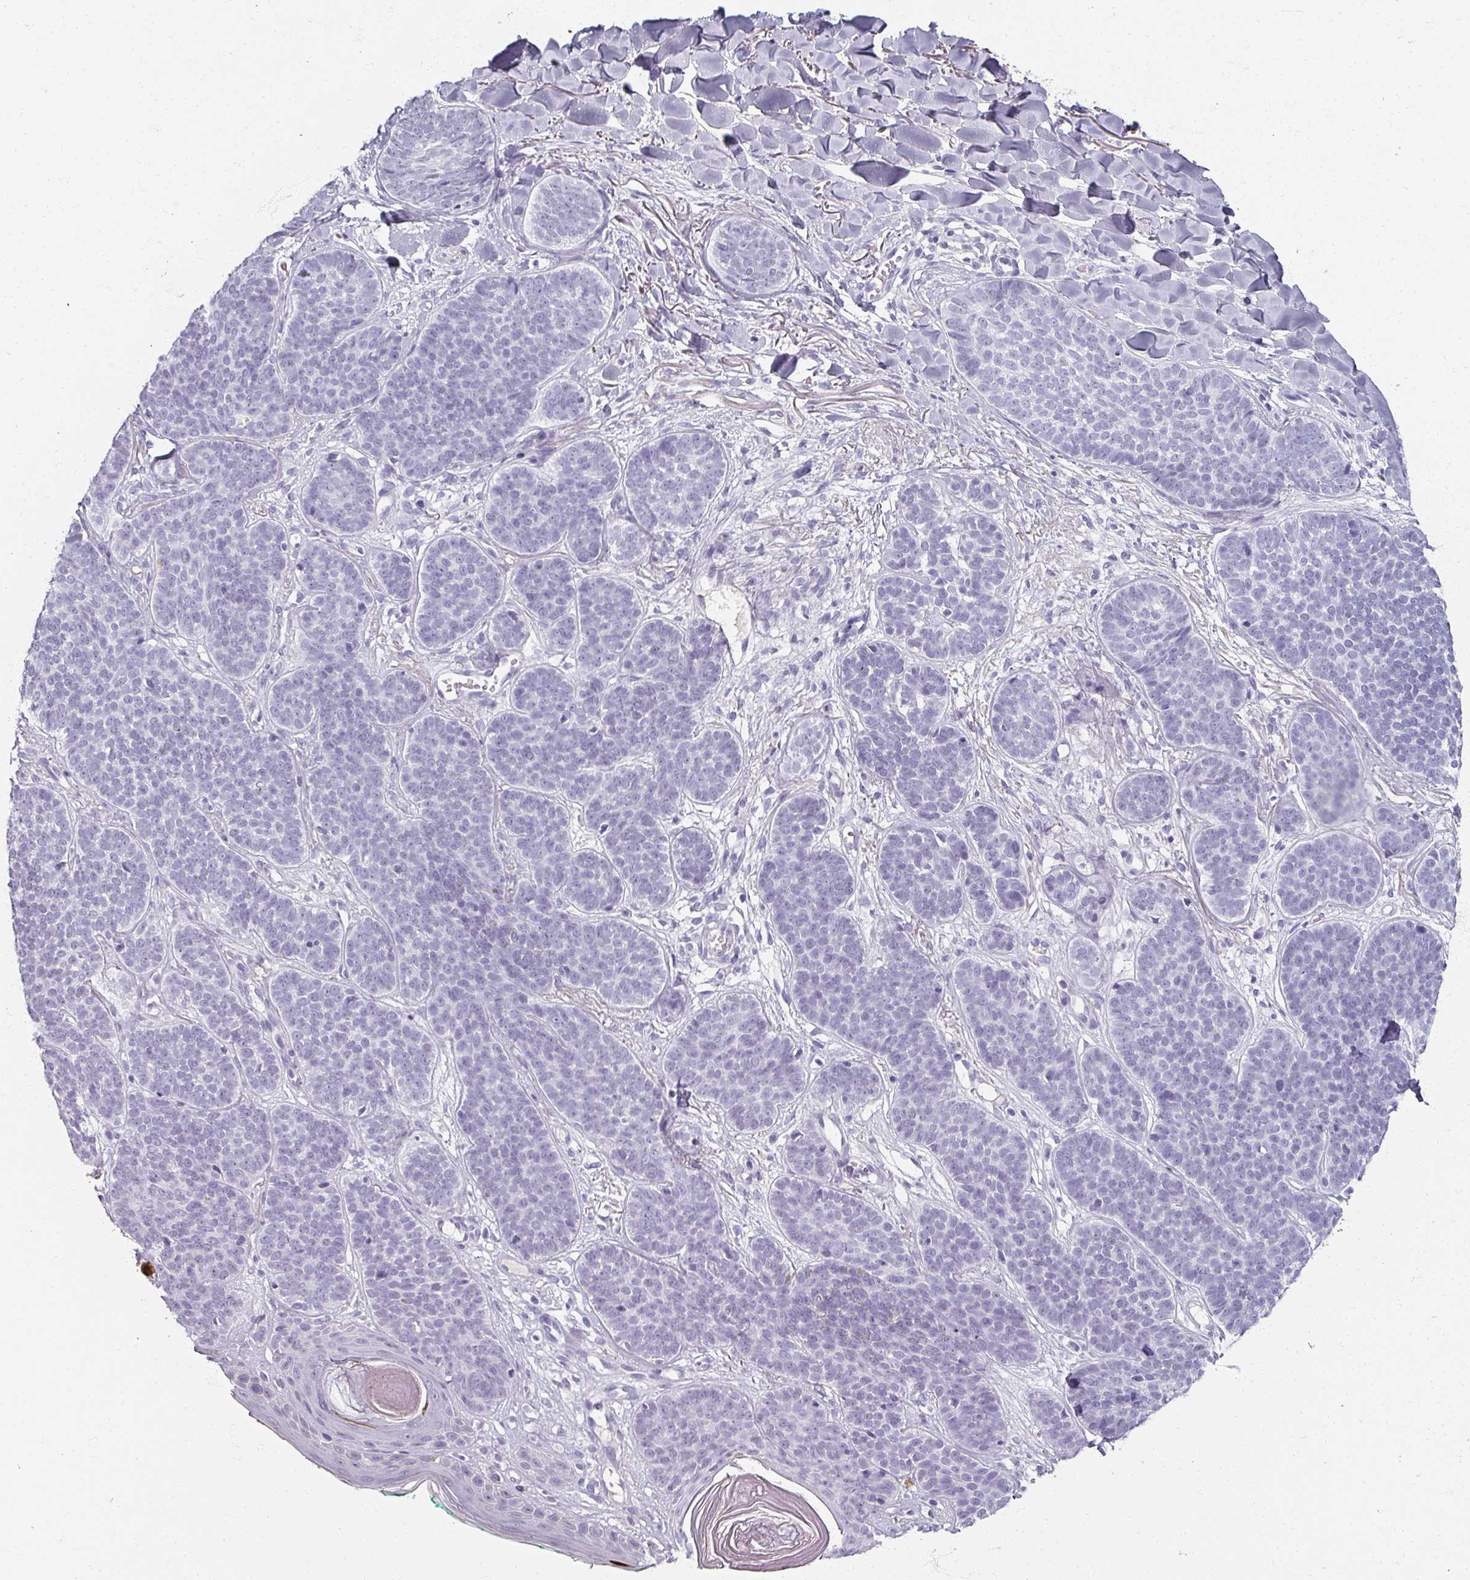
{"staining": {"intensity": "negative", "quantity": "none", "location": "none"}, "tissue": "skin cancer", "cell_type": "Tumor cells", "image_type": "cancer", "snomed": [{"axis": "morphology", "description": "Basal cell carcinoma"}, {"axis": "topography", "description": "Skin"}, {"axis": "topography", "description": "Skin of neck"}, {"axis": "topography", "description": "Skin of shoulder"}, {"axis": "topography", "description": "Skin of back"}], "caption": "Immunohistochemical staining of human skin cancer shows no significant positivity in tumor cells.", "gene": "REG3G", "patient": {"sex": "male", "age": 80}}